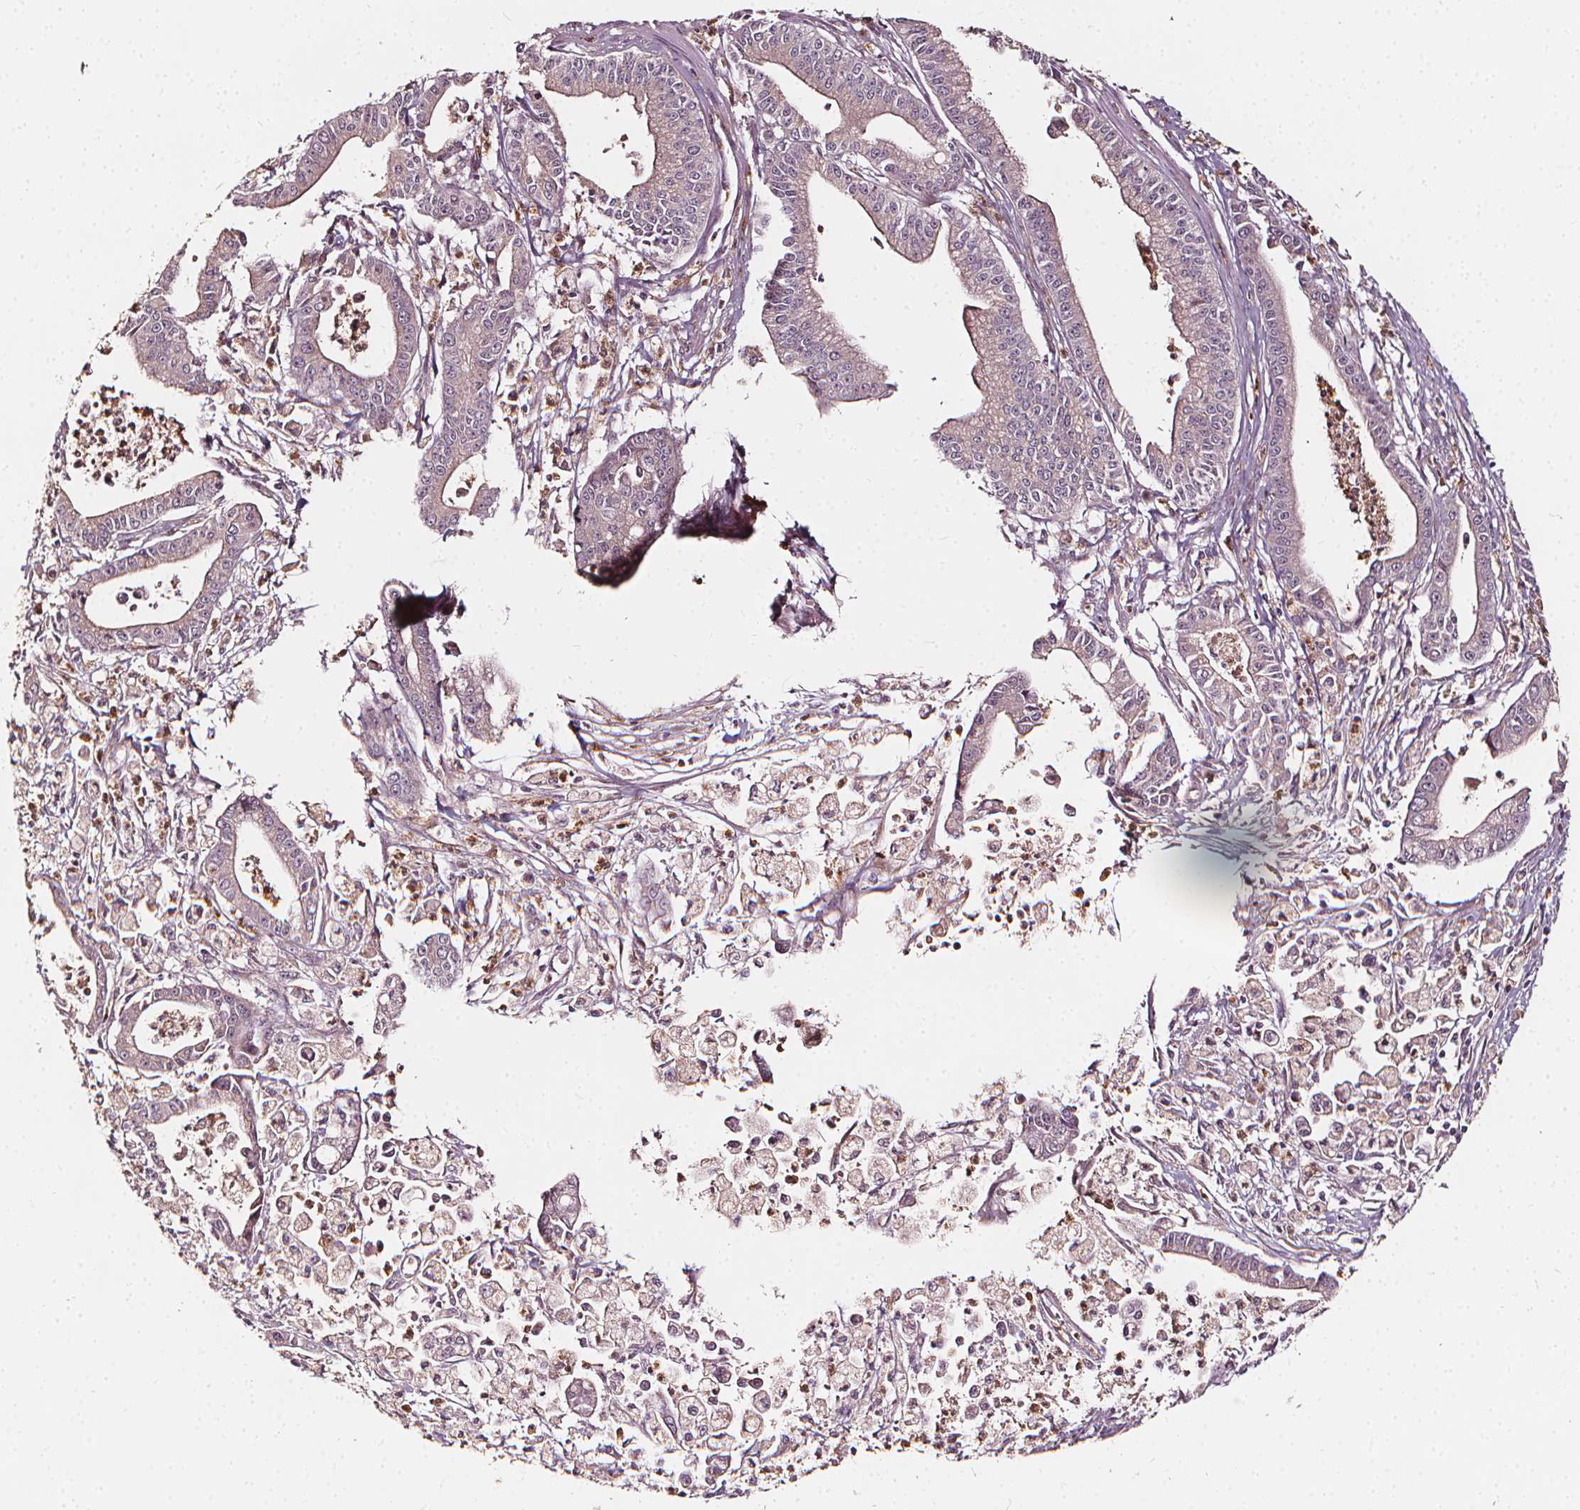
{"staining": {"intensity": "weak", "quantity": "<25%", "location": "cytoplasmic/membranous"}, "tissue": "pancreatic cancer", "cell_type": "Tumor cells", "image_type": "cancer", "snomed": [{"axis": "morphology", "description": "Adenocarcinoma, NOS"}, {"axis": "topography", "description": "Pancreas"}], "caption": "Immunohistochemistry of pancreatic cancer (adenocarcinoma) reveals no expression in tumor cells.", "gene": "NPC1L1", "patient": {"sex": "female", "age": 65}}